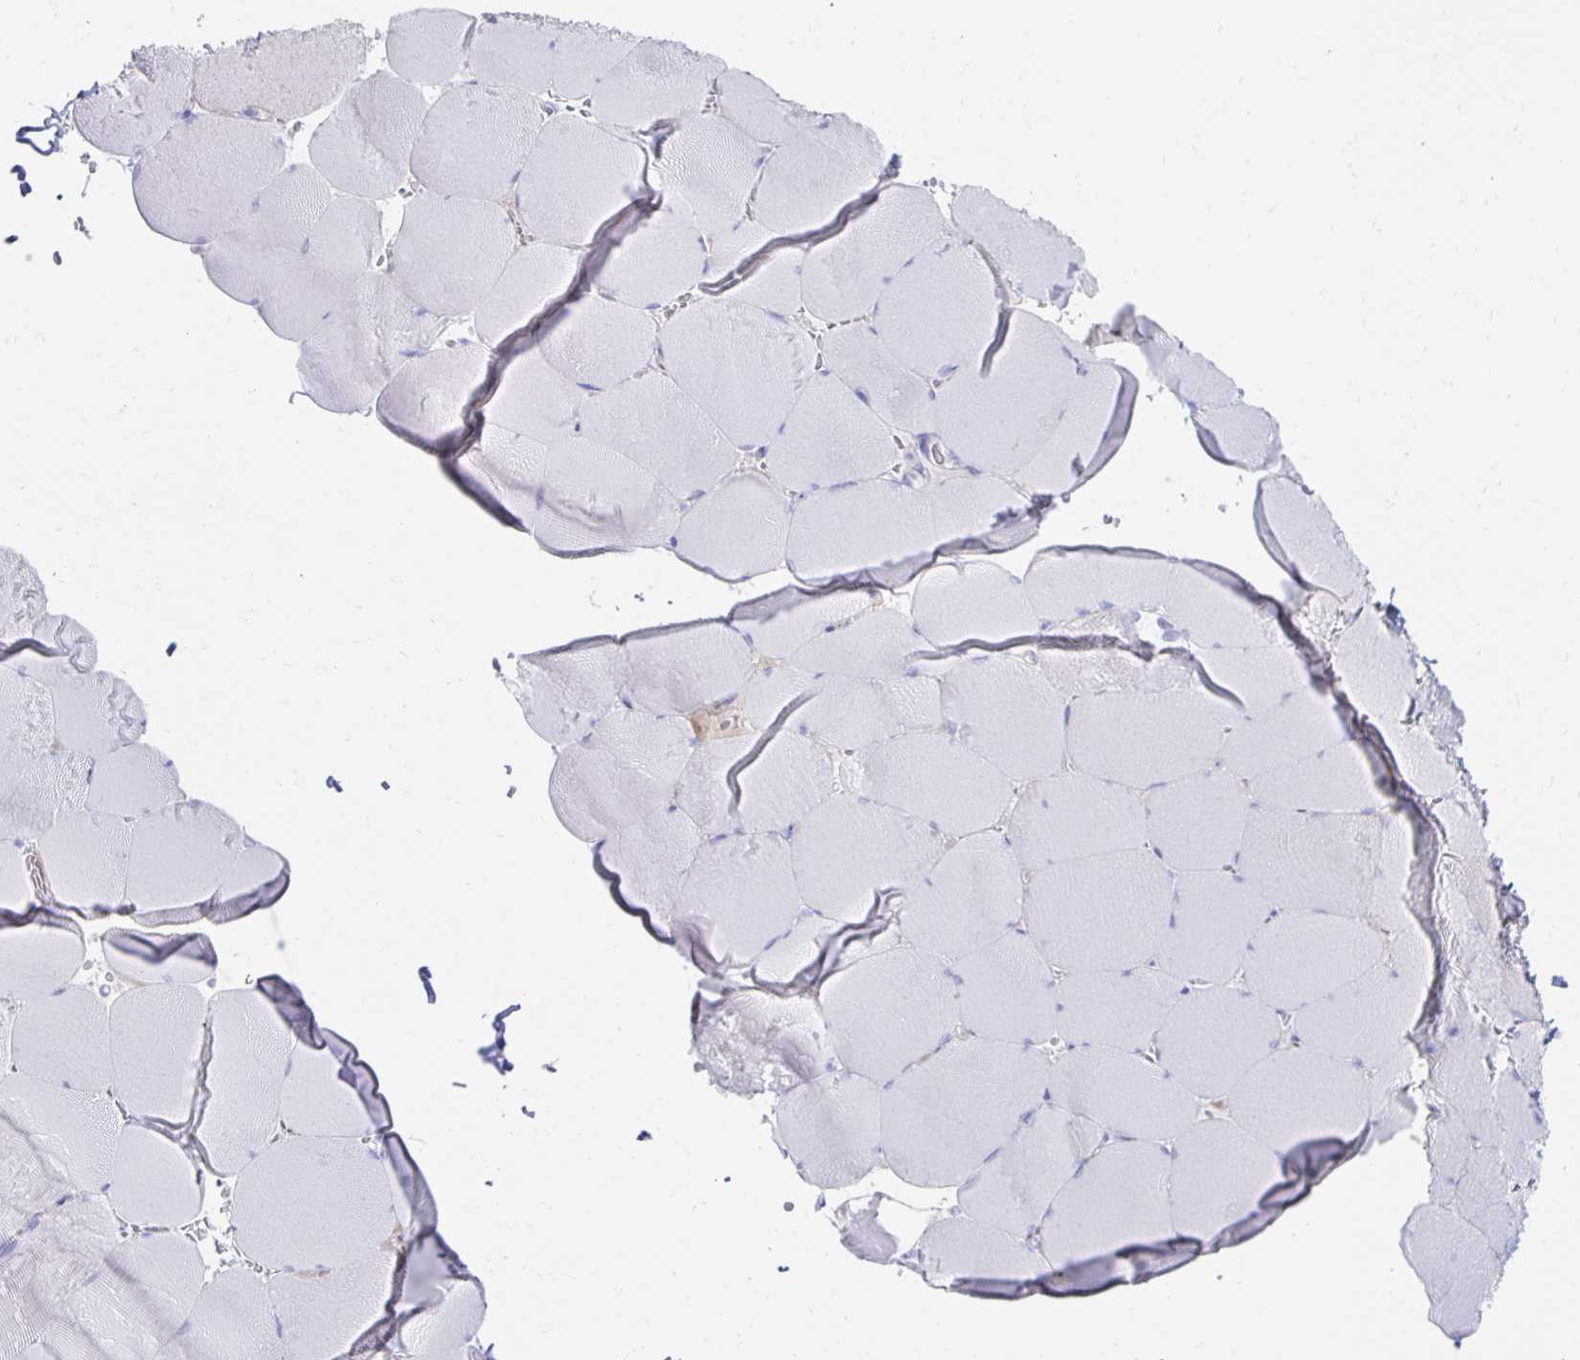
{"staining": {"intensity": "negative", "quantity": "none", "location": "none"}, "tissue": "skeletal muscle", "cell_type": "Myocytes", "image_type": "normal", "snomed": [{"axis": "morphology", "description": "Normal tissue, NOS"}, {"axis": "topography", "description": "Skeletal muscle"}, {"axis": "topography", "description": "Head-Neck"}], "caption": "Skeletal muscle stained for a protein using immunohistochemistry (IHC) demonstrates no positivity myocytes.", "gene": "PRDM7", "patient": {"sex": "male", "age": 66}}